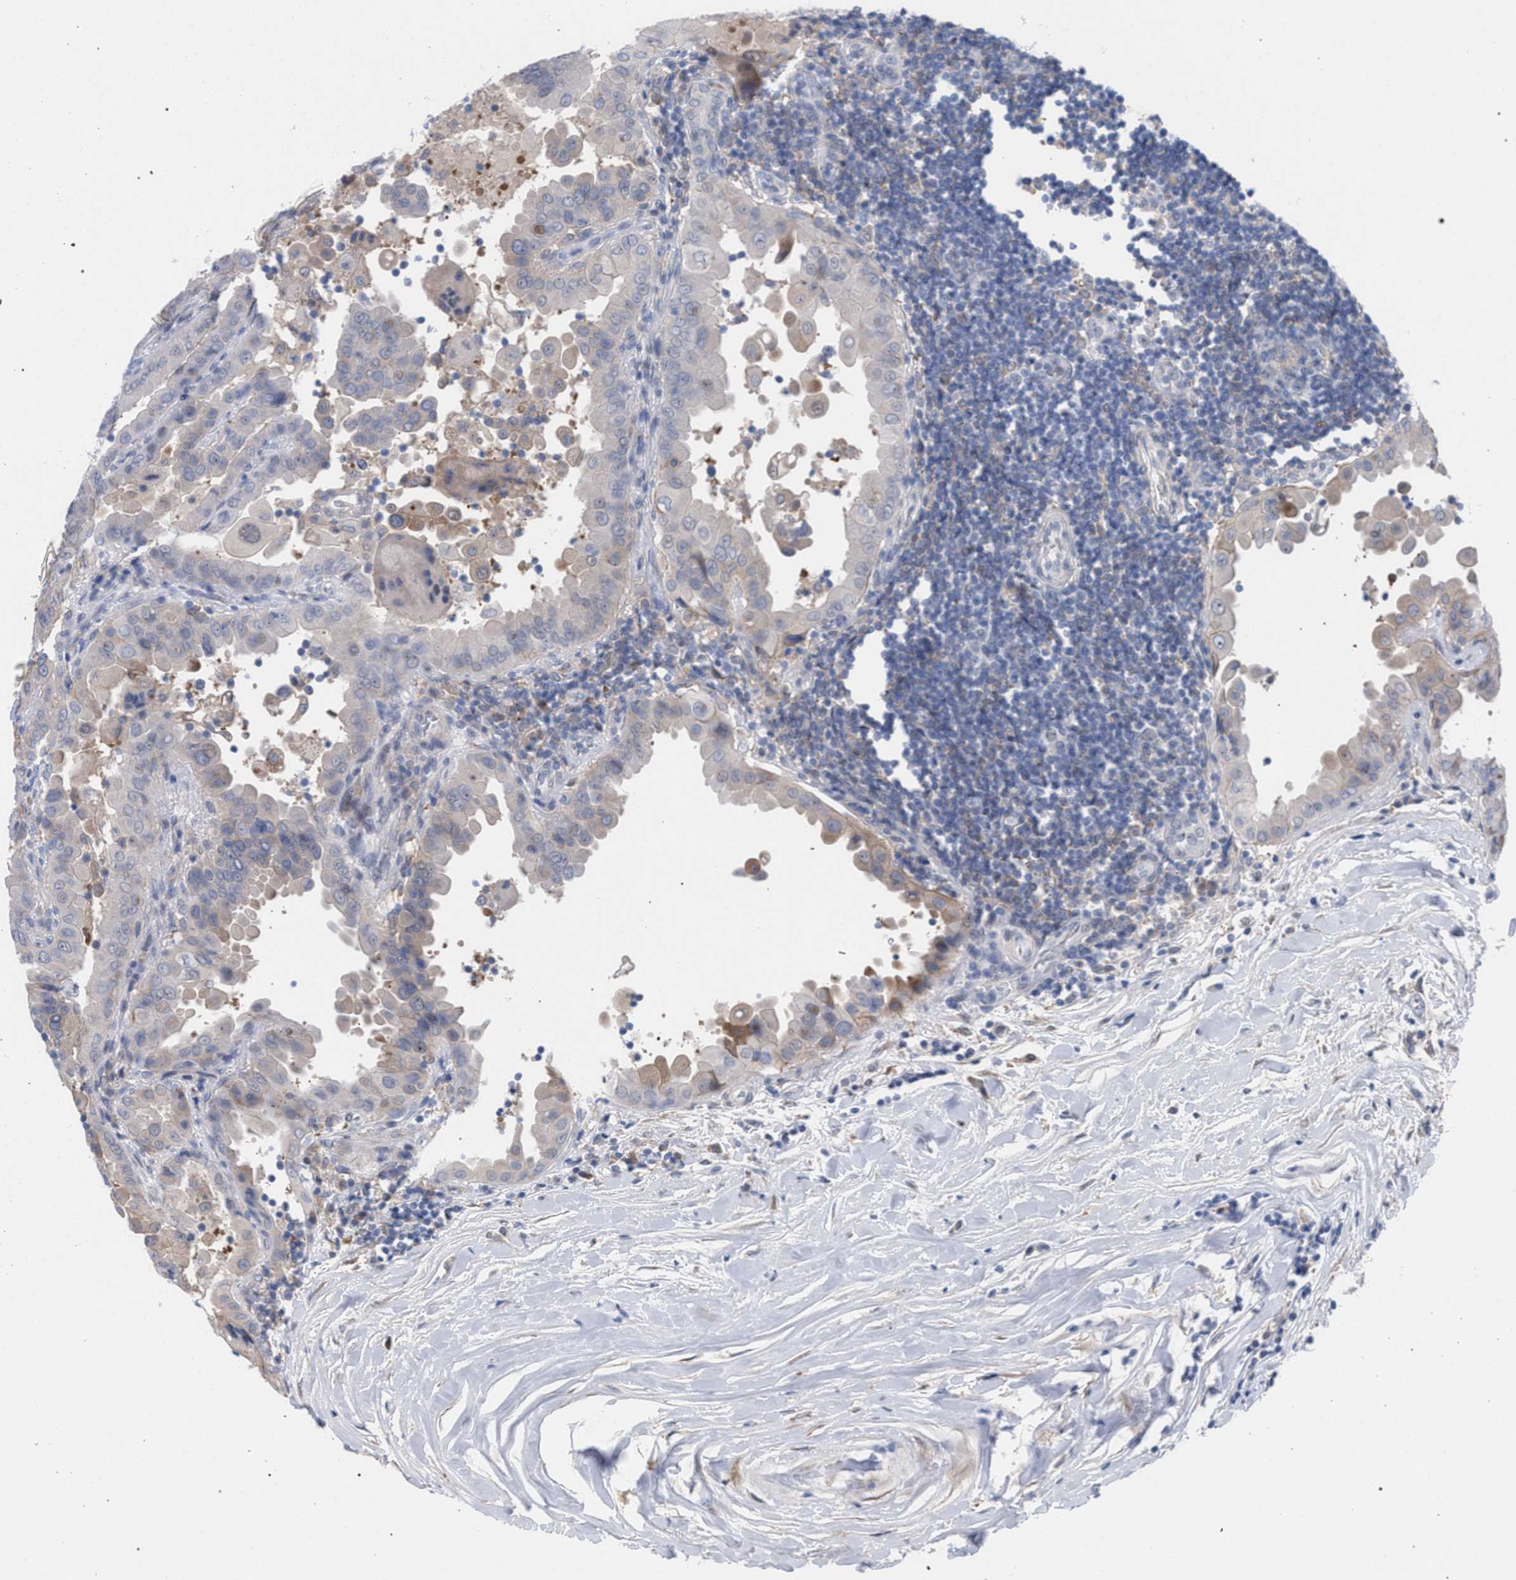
{"staining": {"intensity": "negative", "quantity": "none", "location": "none"}, "tissue": "thyroid cancer", "cell_type": "Tumor cells", "image_type": "cancer", "snomed": [{"axis": "morphology", "description": "Papillary adenocarcinoma, NOS"}, {"axis": "topography", "description": "Thyroid gland"}], "caption": "Tumor cells show no significant positivity in thyroid papillary adenocarcinoma.", "gene": "FHOD3", "patient": {"sex": "male", "age": 33}}